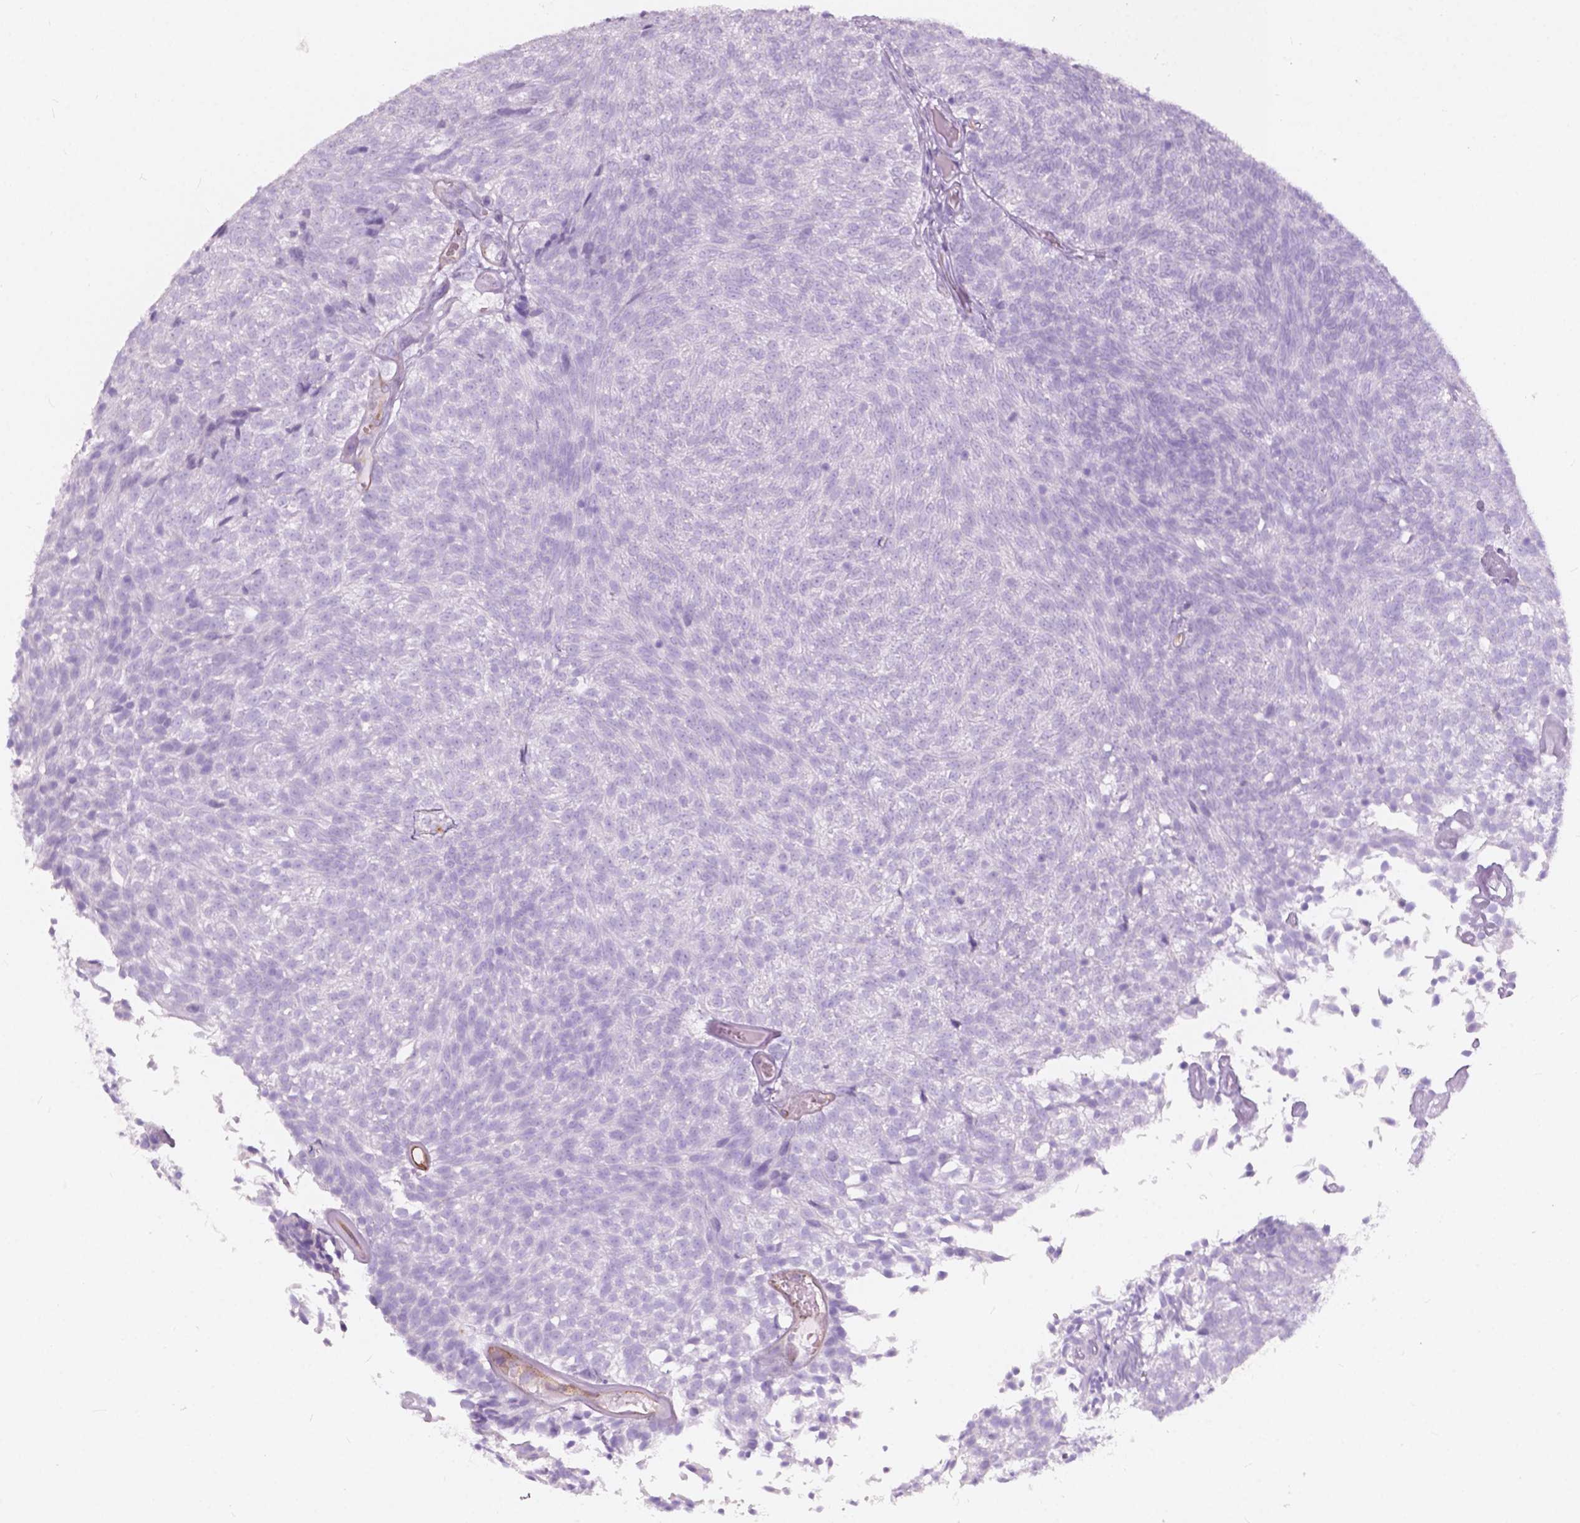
{"staining": {"intensity": "negative", "quantity": "none", "location": "none"}, "tissue": "urothelial cancer", "cell_type": "Tumor cells", "image_type": "cancer", "snomed": [{"axis": "morphology", "description": "Urothelial carcinoma, Low grade"}, {"axis": "topography", "description": "Urinary bladder"}], "caption": "The image shows no staining of tumor cells in low-grade urothelial carcinoma.", "gene": "FXYD2", "patient": {"sex": "male", "age": 77}}